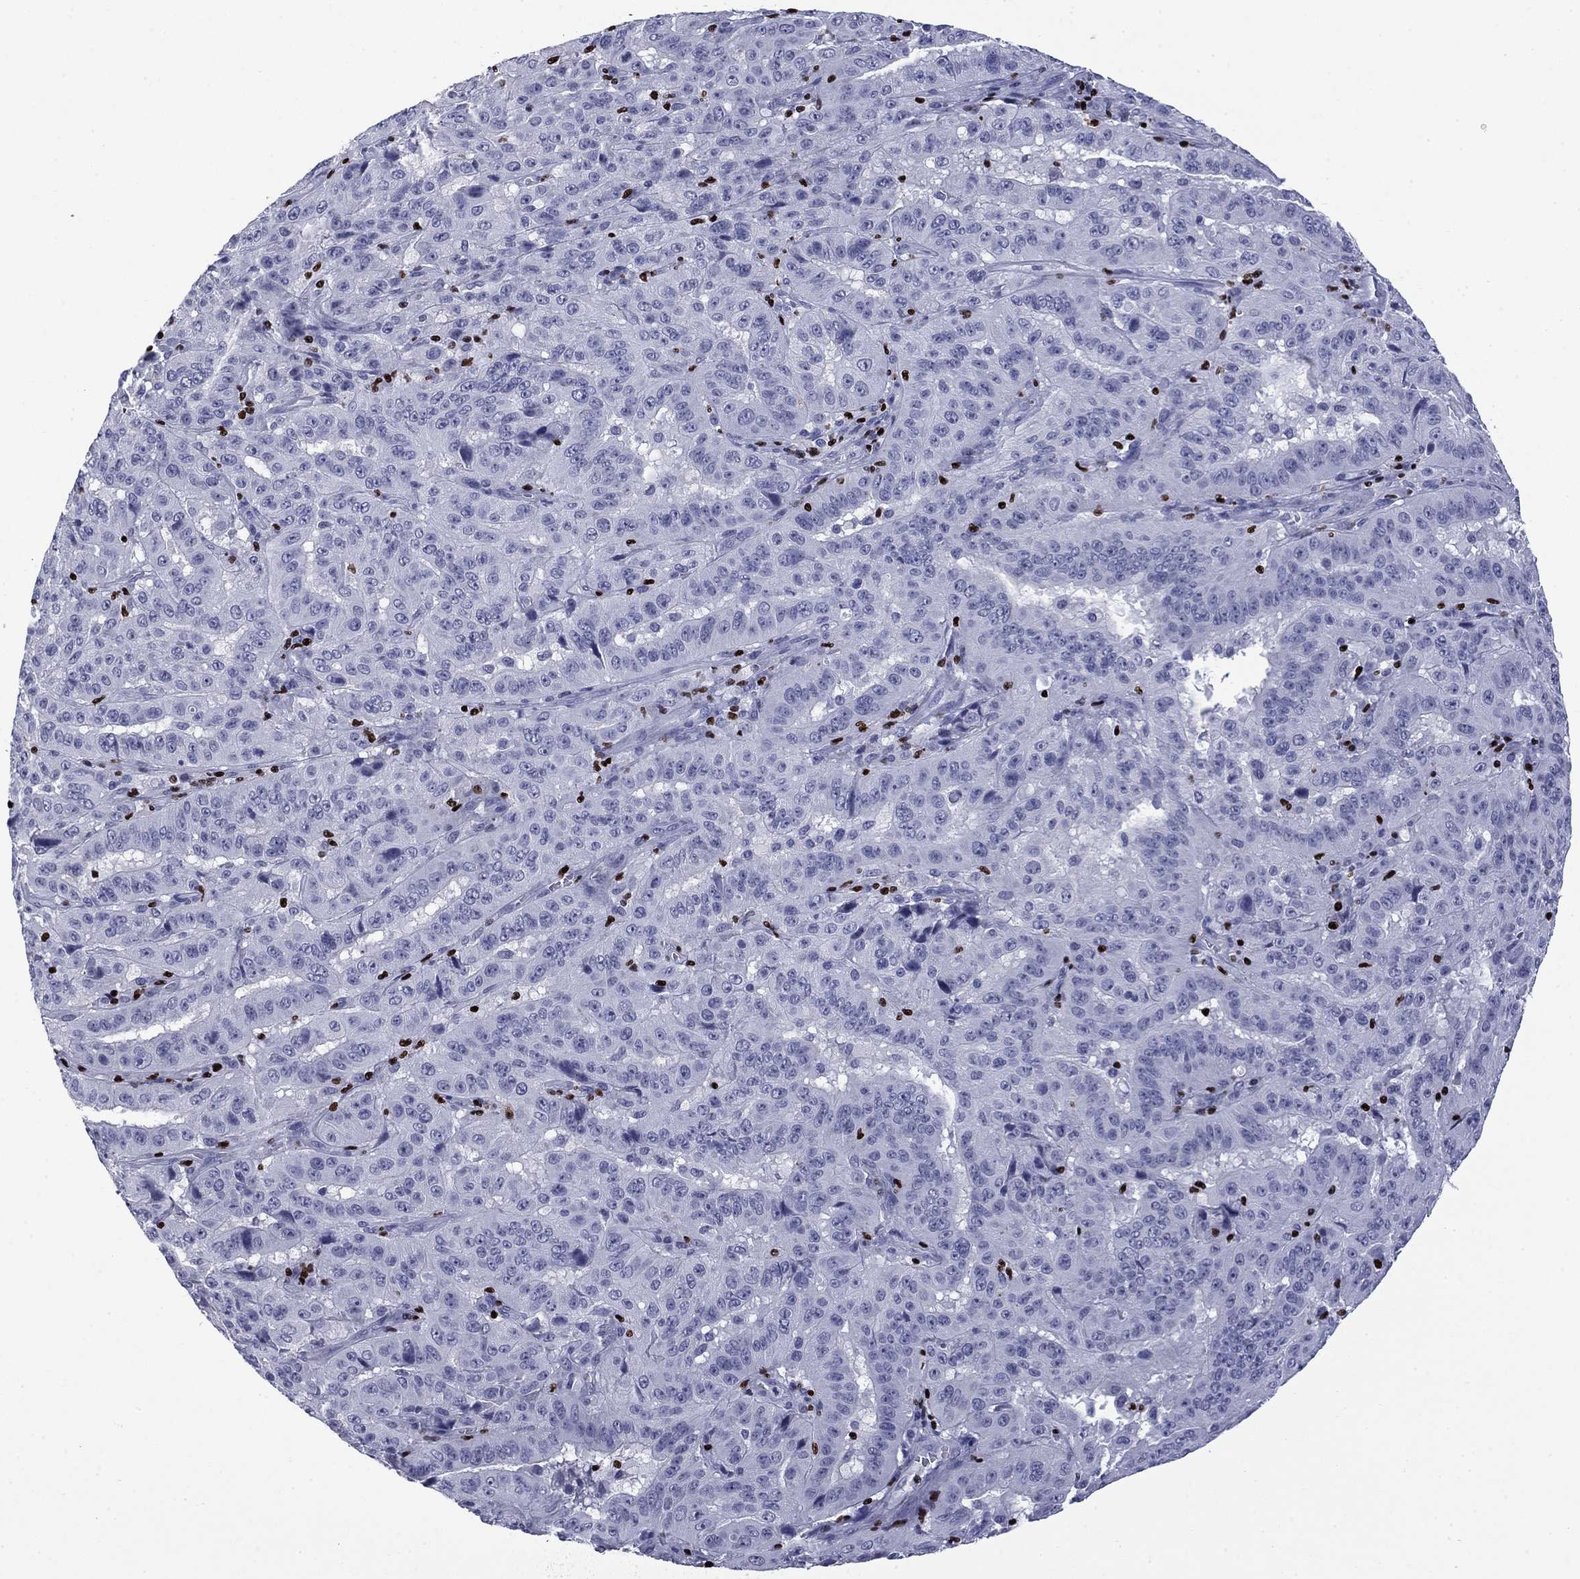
{"staining": {"intensity": "negative", "quantity": "none", "location": "none"}, "tissue": "pancreatic cancer", "cell_type": "Tumor cells", "image_type": "cancer", "snomed": [{"axis": "morphology", "description": "Adenocarcinoma, NOS"}, {"axis": "topography", "description": "Pancreas"}], "caption": "Immunohistochemical staining of pancreatic cancer shows no significant staining in tumor cells. (Brightfield microscopy of DAB (3,3'-diaminobenzidine) immunohistochemistry at high magnification).", "gene": "IKZF3", "patient": {"sex": "male", "age": 63}}